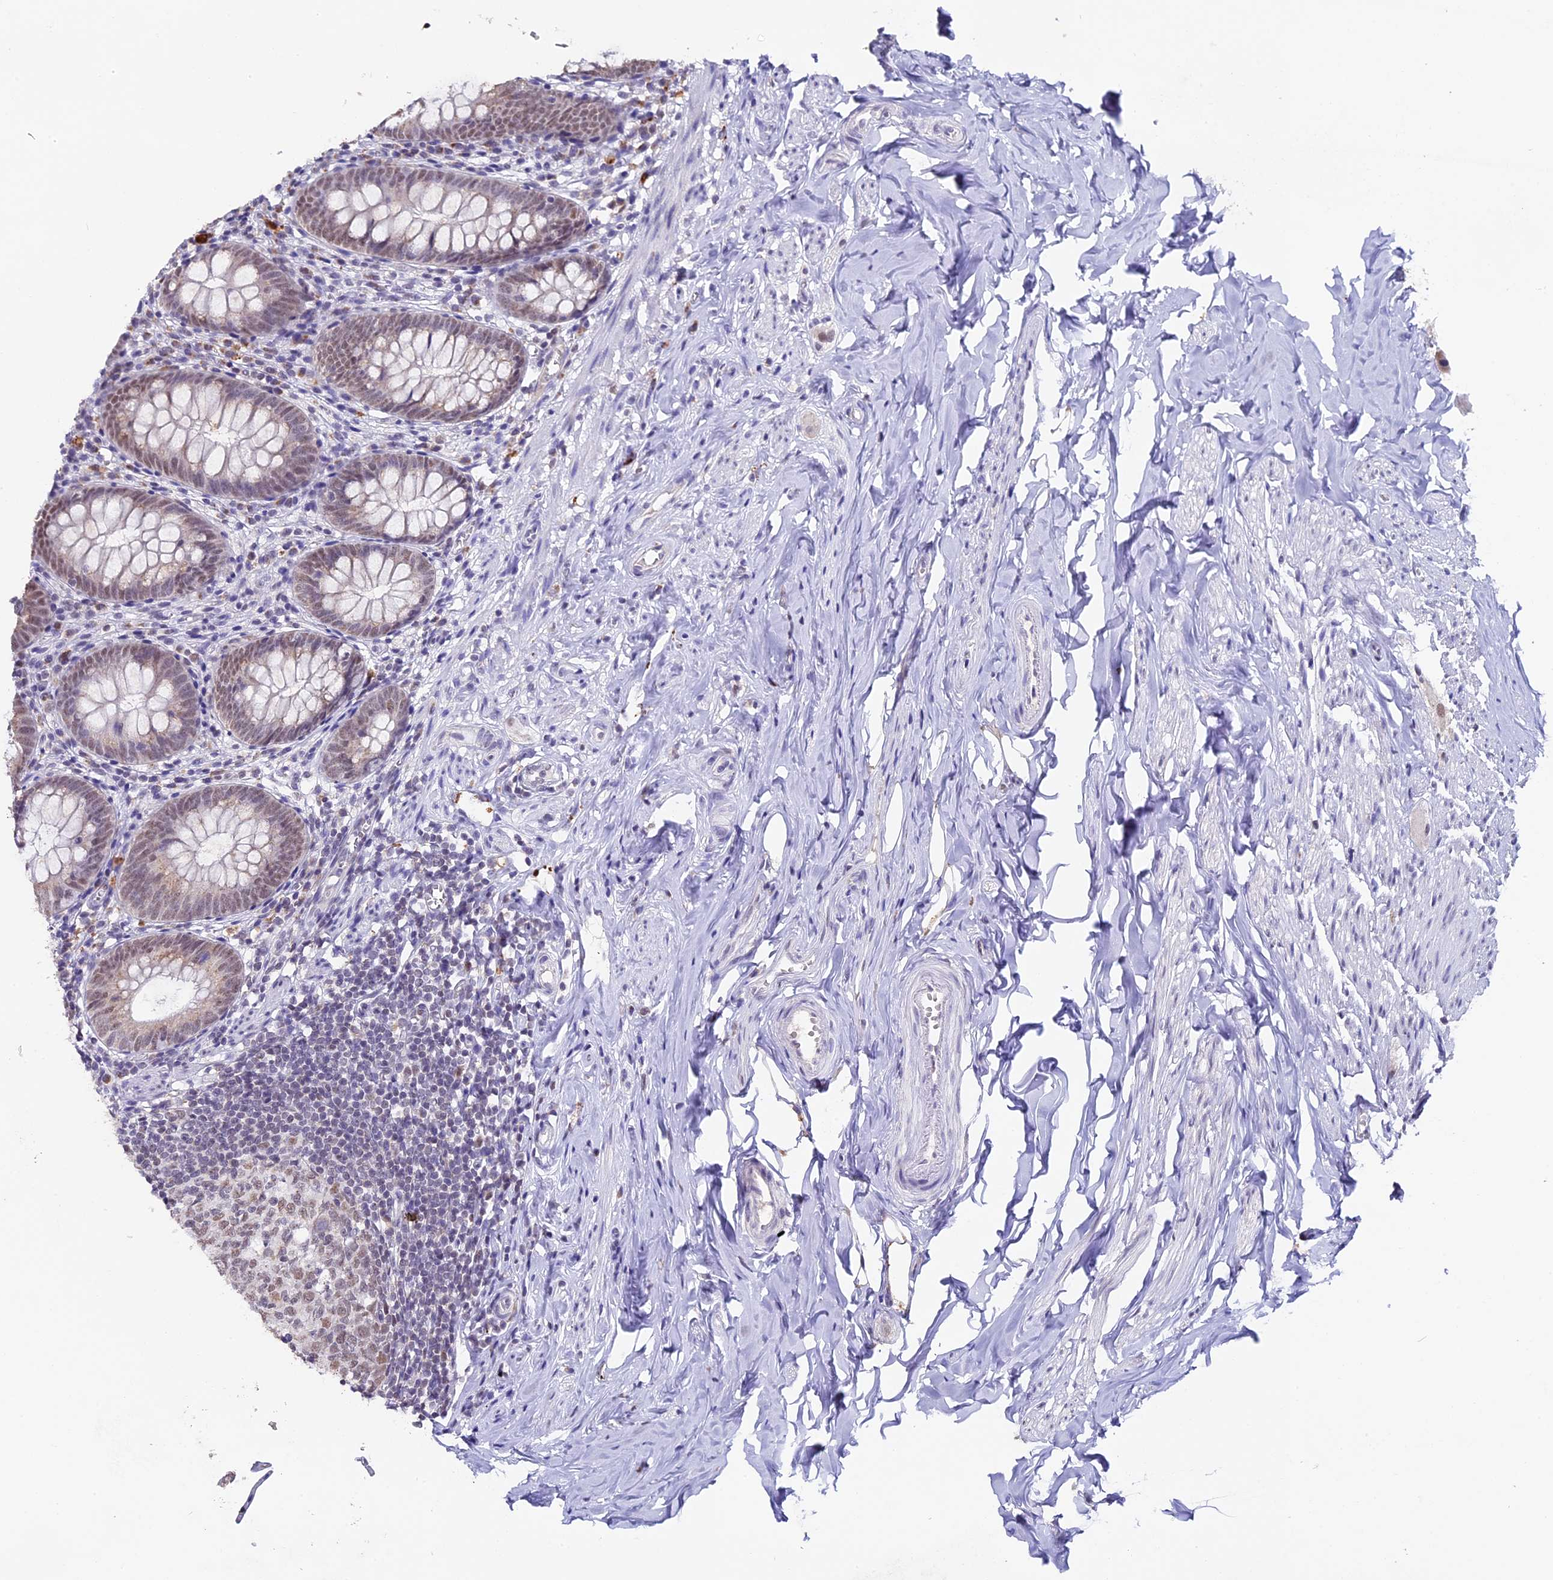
{"staining": {"intensity": "weak", "quantity": "25%-75%", "location": "nuclear"}, "tissue": "appendix", "cell_type": "Glandular cells", "image_type": "normal", "snomed": [{"axis": "morphology", "description": "Normal tissue, NOS"}, {"axis": "topography", "description": "Appendix"}], "caption": "This micrograph displays immunohistochemistry (IHC) staining of benign human appendix, with low weak nuclear positivity in about 25%-75% of glandular cells.", "gene": "NCBP1", "patient": {"sex": "female", "age": 51}}